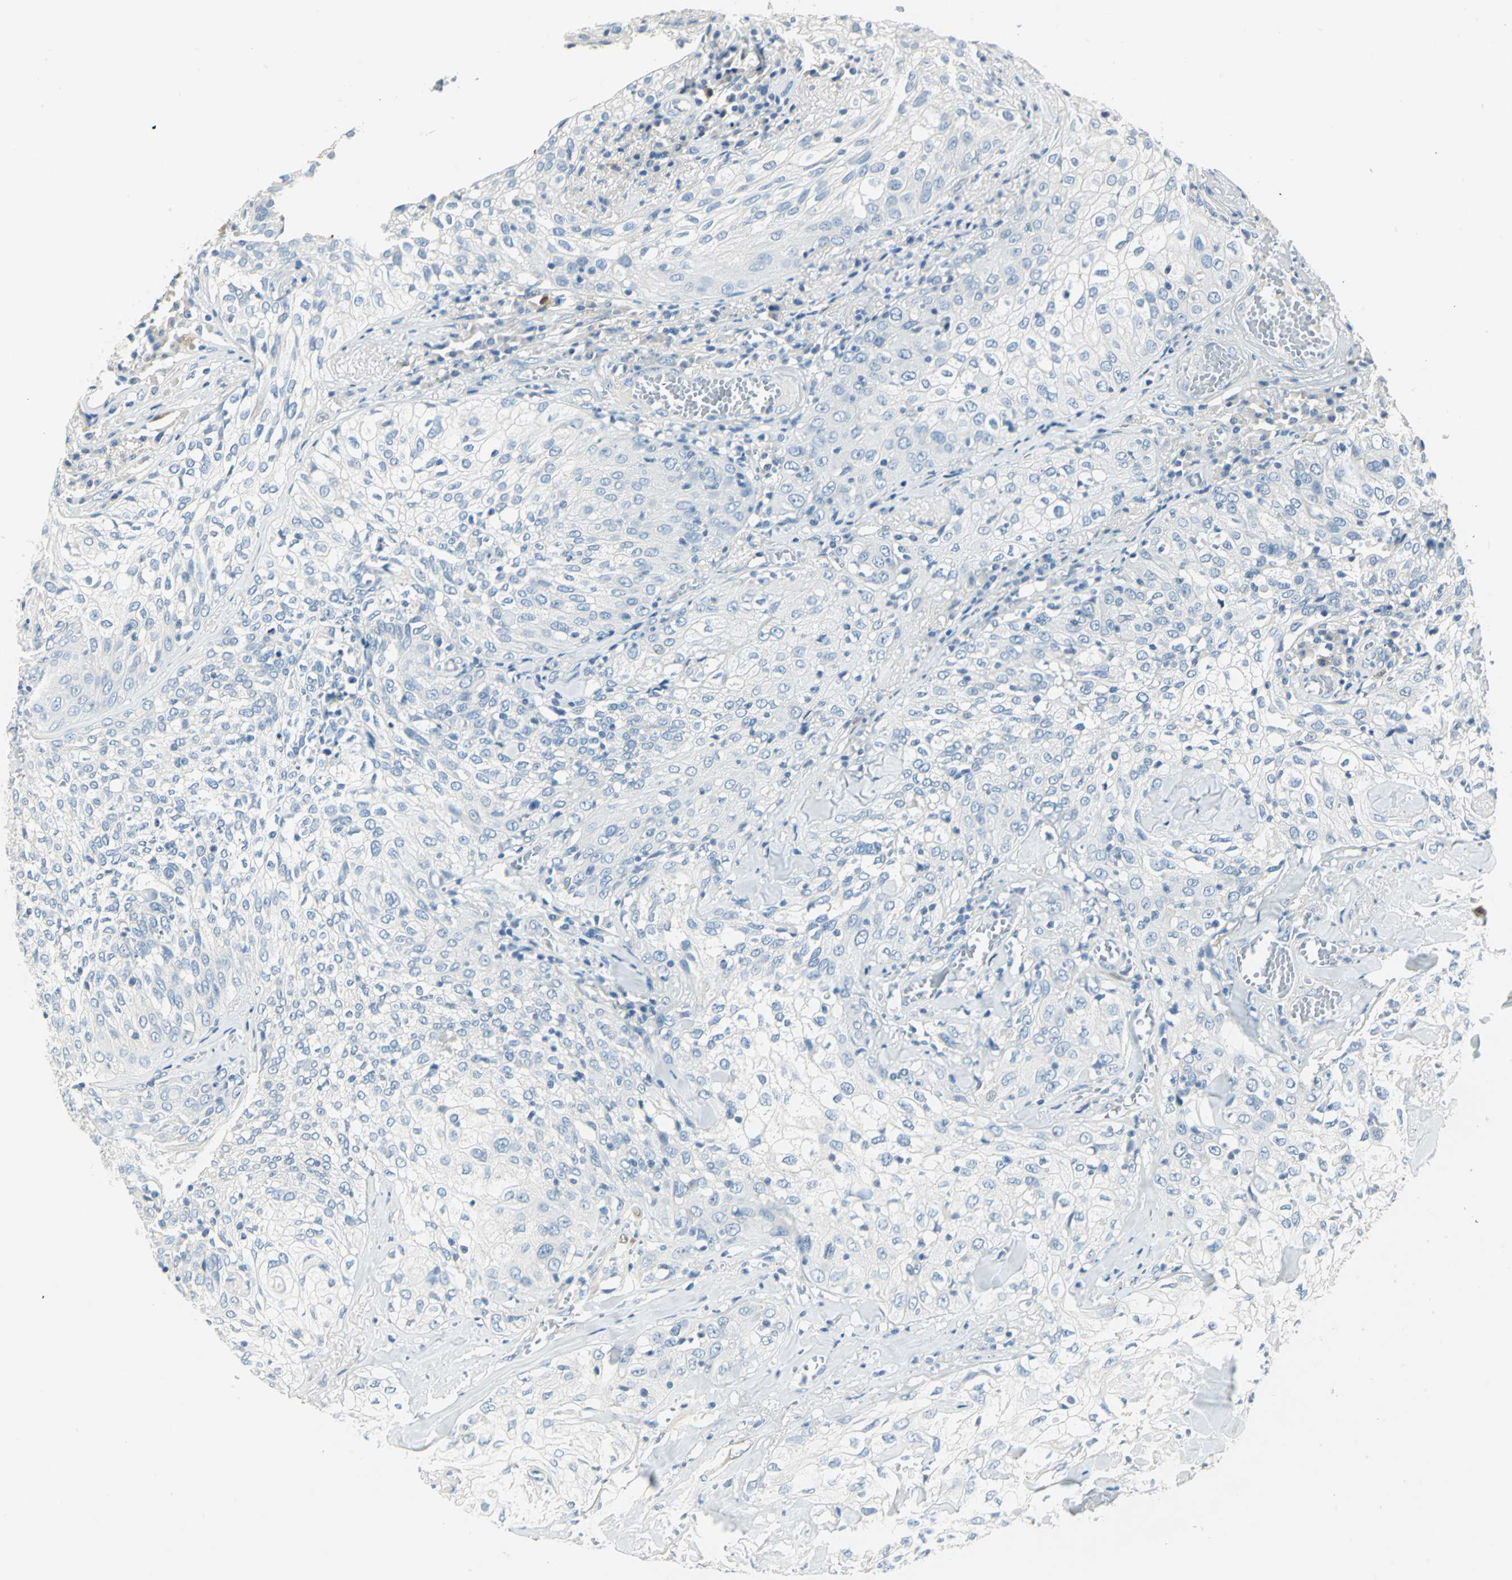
{"staining": {"intensity": "negative", "quantity": "none", "location": "none"}, "tissue": "skin cancer", "cell_type": "Tumor cells", "image_type": "cancer", "snomed": [{"axis": "morphology", "description": "Squamous cell carcinoma, NOS"}, {"axis": "topography", "description": "Skin"}], "caption": "Immunohistochemical staining of skin squamous cell carcinoma demonstrates no significant staining in tumor cells.", "gene": "UCHL1", "patient": {"sex": "male", "age": 65}}